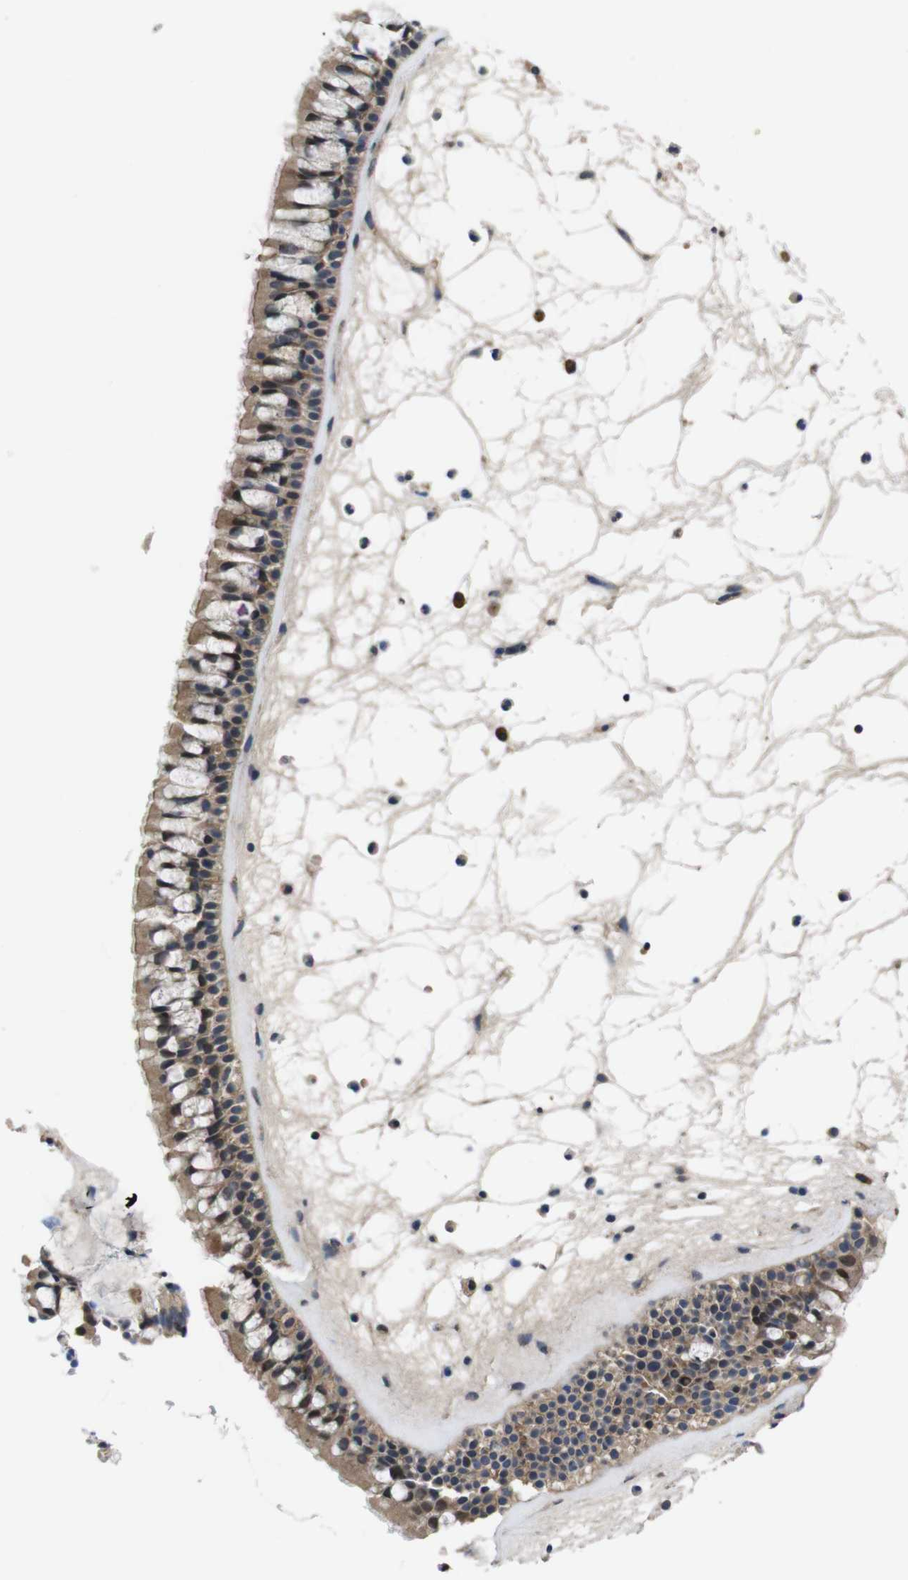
{"staining": {"intensity": "moderate", "quantity": ">75%", "location": "cytoplasmic/membranous"}, "tissue": "nasopharynx", "cell_type": "Respiratory epithelial cells", "image_type": "normal", "snomed": [{"axis": "morphology", "description": "Normal tissue, NOS"}, {"axis": "morphology", "description": "Inflammation, NOS"}, {"axis": "topography", "description": "Nasopharynx"}], "caption": "A brown stain labels moderate cytoplasmic/membranous positivity of a protein in respiratory epithelial cells of normal human nasopharynx. (DAB (3,3'-diaminobenzidine) IHC, brown staining for protein, blue staining for nuclei).", "gene": "ZBTB46", "patient": {"sex": "male", "age": 48}}